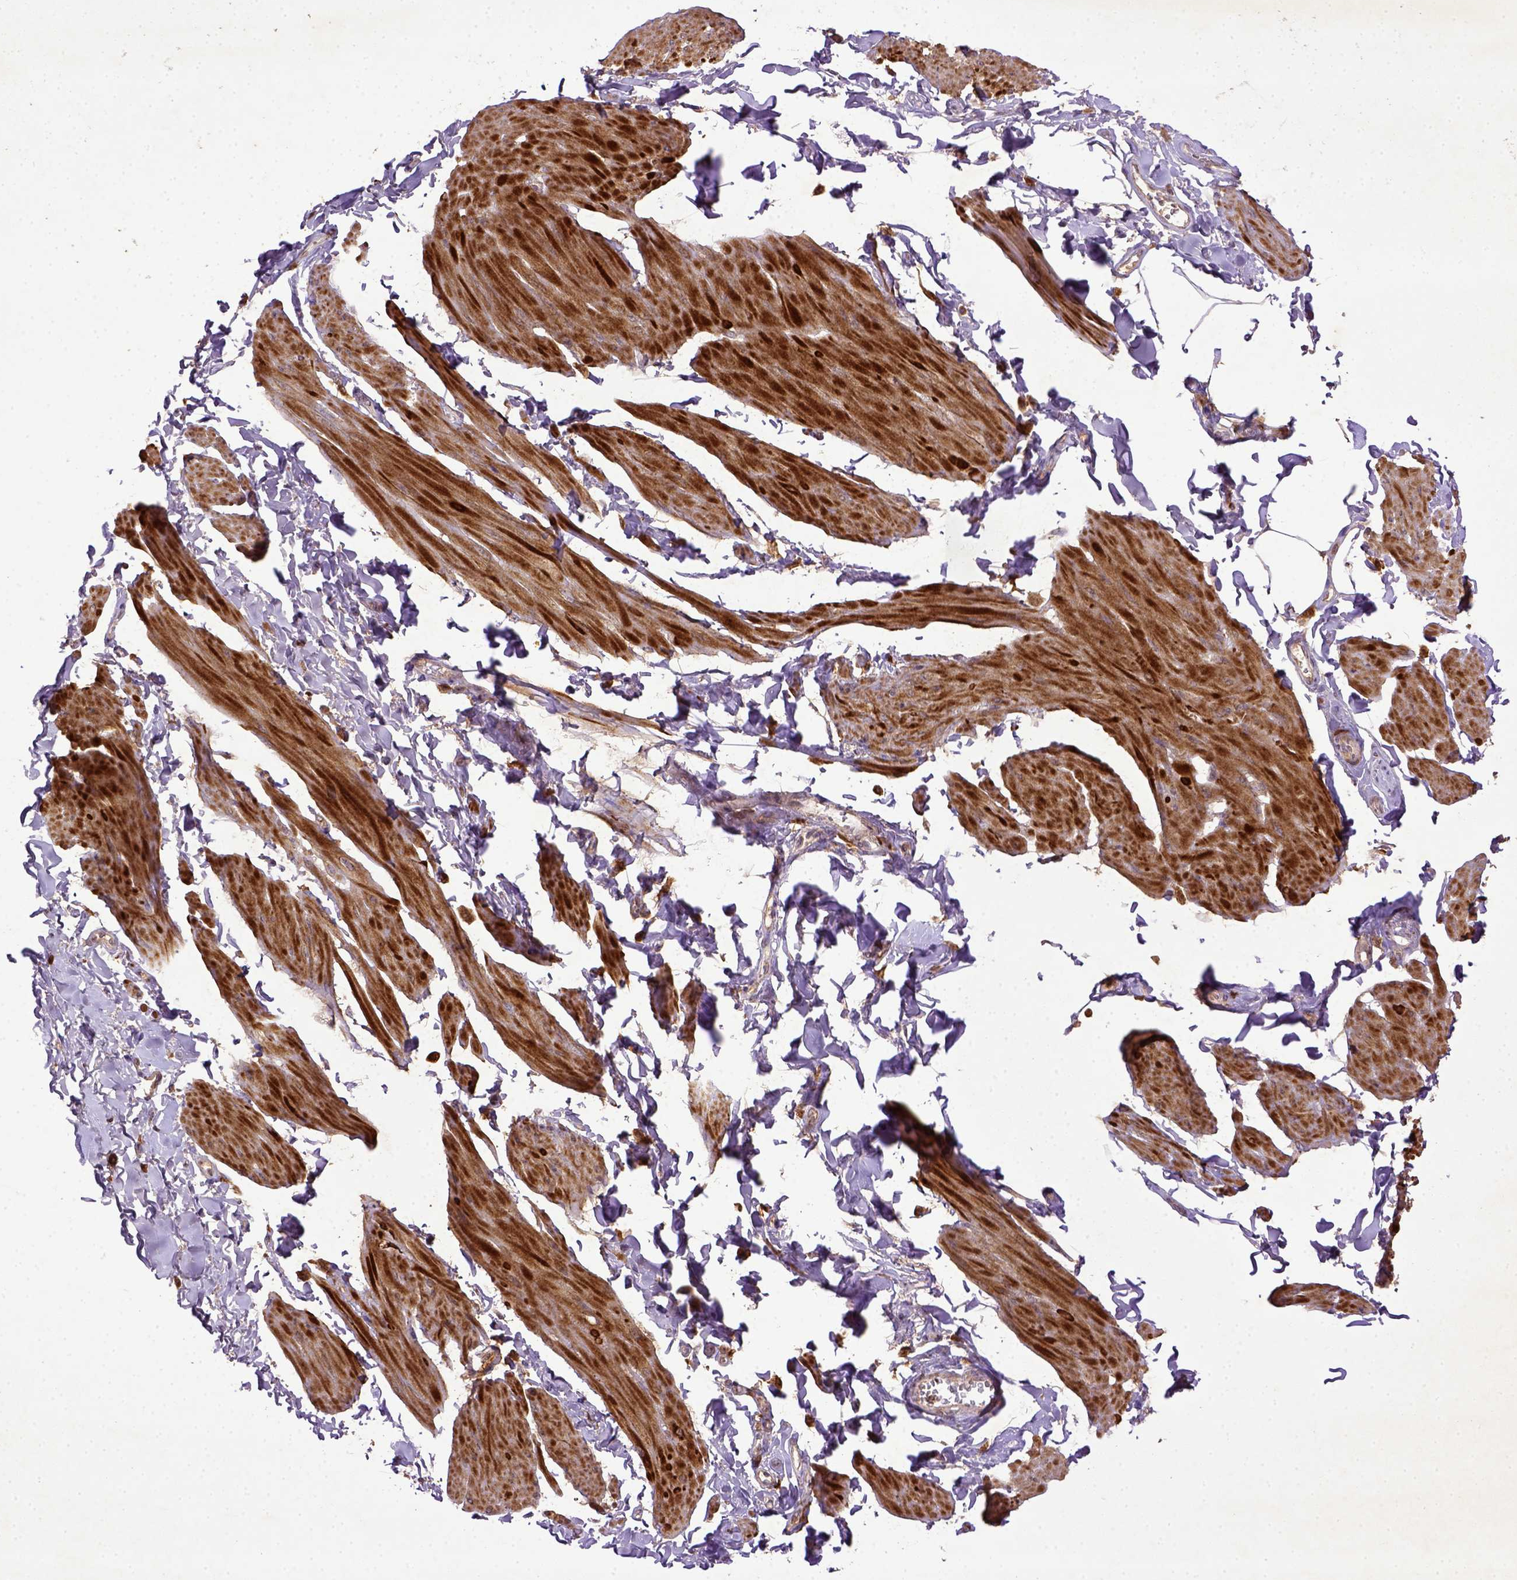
{"staining": {"intensity": "strong", "quantity": ">75%", "location": "cytoplasmic/membranous"}, "tissue": "smooth muscle", "cell_type": "Smooth muscle cells", "image_type": "normal", "snomed": [{"axis": "morphology", "description": "Normal tissue, NOS"}, {"axis": "topography", "description": "Adipose tissue"}, {"axis": "topography", "description": "Smooth muscle"}, {"axis": "topography", "description": "Peripheral nerve tissue"}], "caption": "Protein staining of unremarkable smooth muscle reveals strong cytoplasmic/membranous positivity in approximately >75% of smooth muscle cells.", "gene": "MT", "patient": {"sex": "male", "age": 83}}